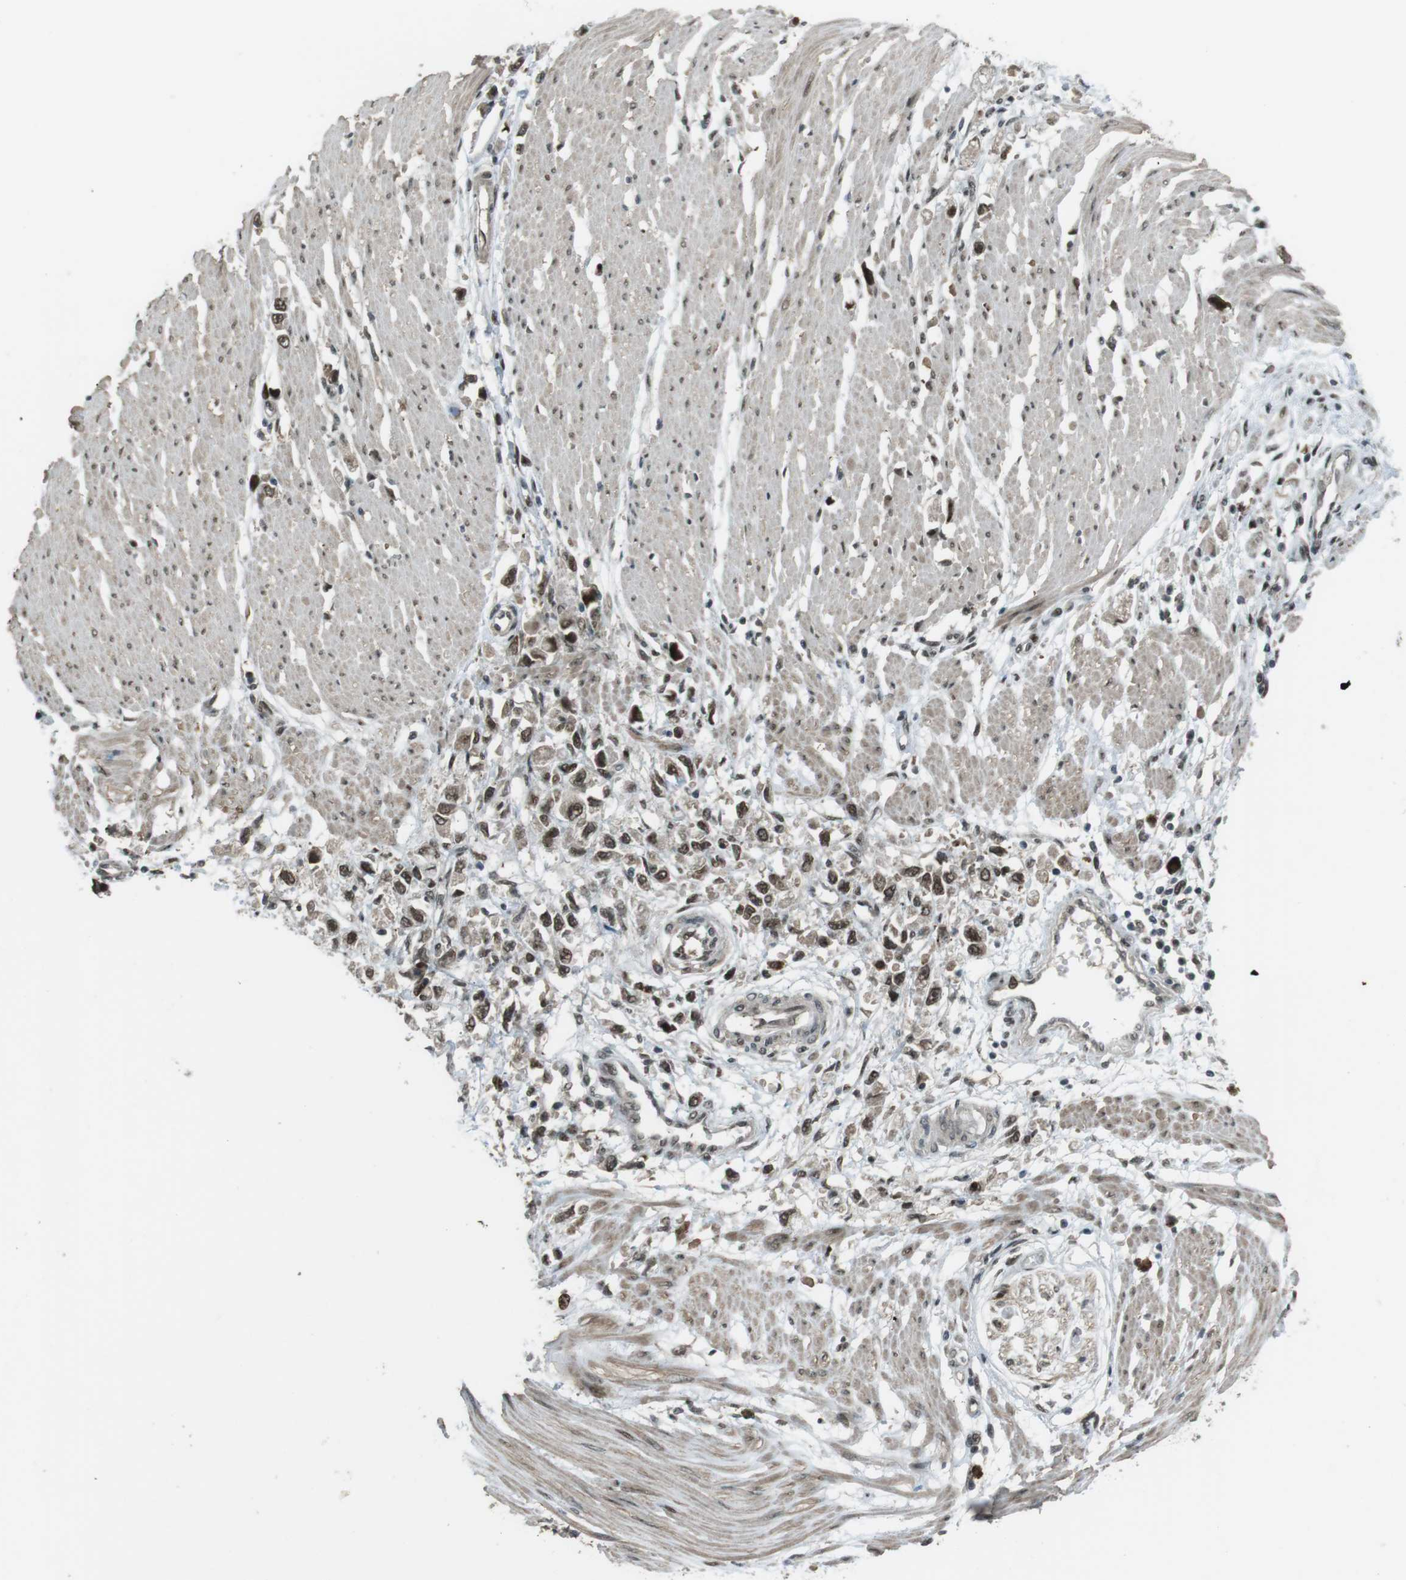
{"staining": {"intensity": "strong", "quantity": ">75%", "location": "nuclear"}, "tissue": "stomach cancer", "cell_type": "Tumor cells", "image_type": "cancer", "snomed": [{"axis": "morphology", "description": "Adenocarcinoma, NOS"}, {"axis": "topography", "description": "Stomach"}], "caption": "Stomach cancer (adenocarcinoma) stained for a protein (brown) shows strong nuclear positive staining in approximately >75% of tumor cells.", "gene": "SLITRK5", "patient": {"sex": "female", "age": 59}}